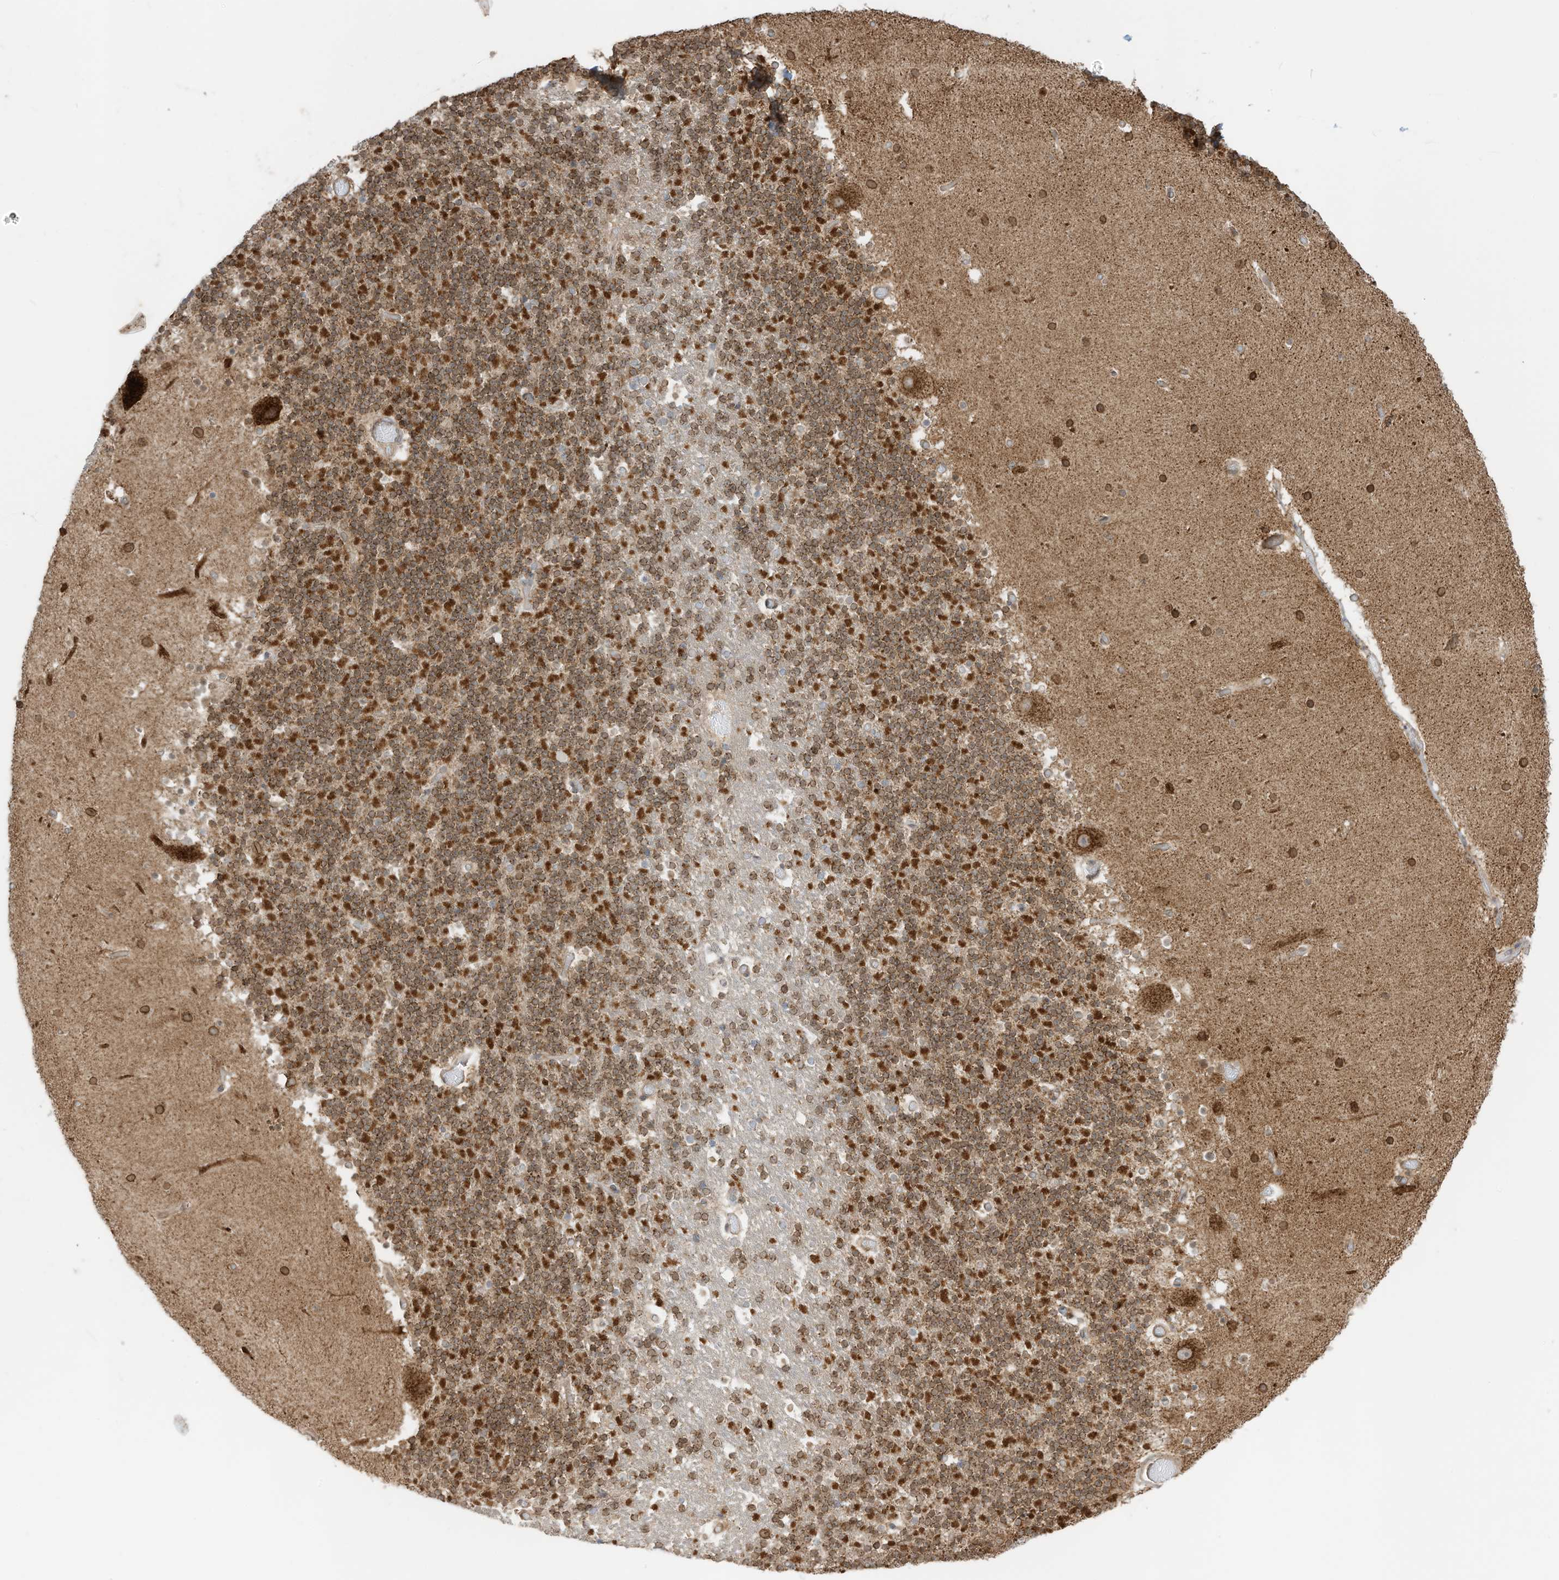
{"staining": {"intensity": "moderate", "quantity": ">75%", "location": "cytoplasmic/membranous"}, "tissue": "cerebellum", "cell_type": "Cells in granular layer", "image_type": "normal", "snomed": [{"axis": "morphology", "description": "Normal tissue, NOS"}, {"axis": "topography", "description": "Cerebellum"}], "caption": "Immunohistochemical staining of normal human cerebellum reveals medium levels of moderate cytoplasmic/membranous expression in approximately >75% of cells in granular layer. (DAB (3,3'-diaminobenzidine) = brown stain, brightfield microscopy at high magnification).", "gene": "SLC25A12", "patient": {"sex": "male", "age": 57}}